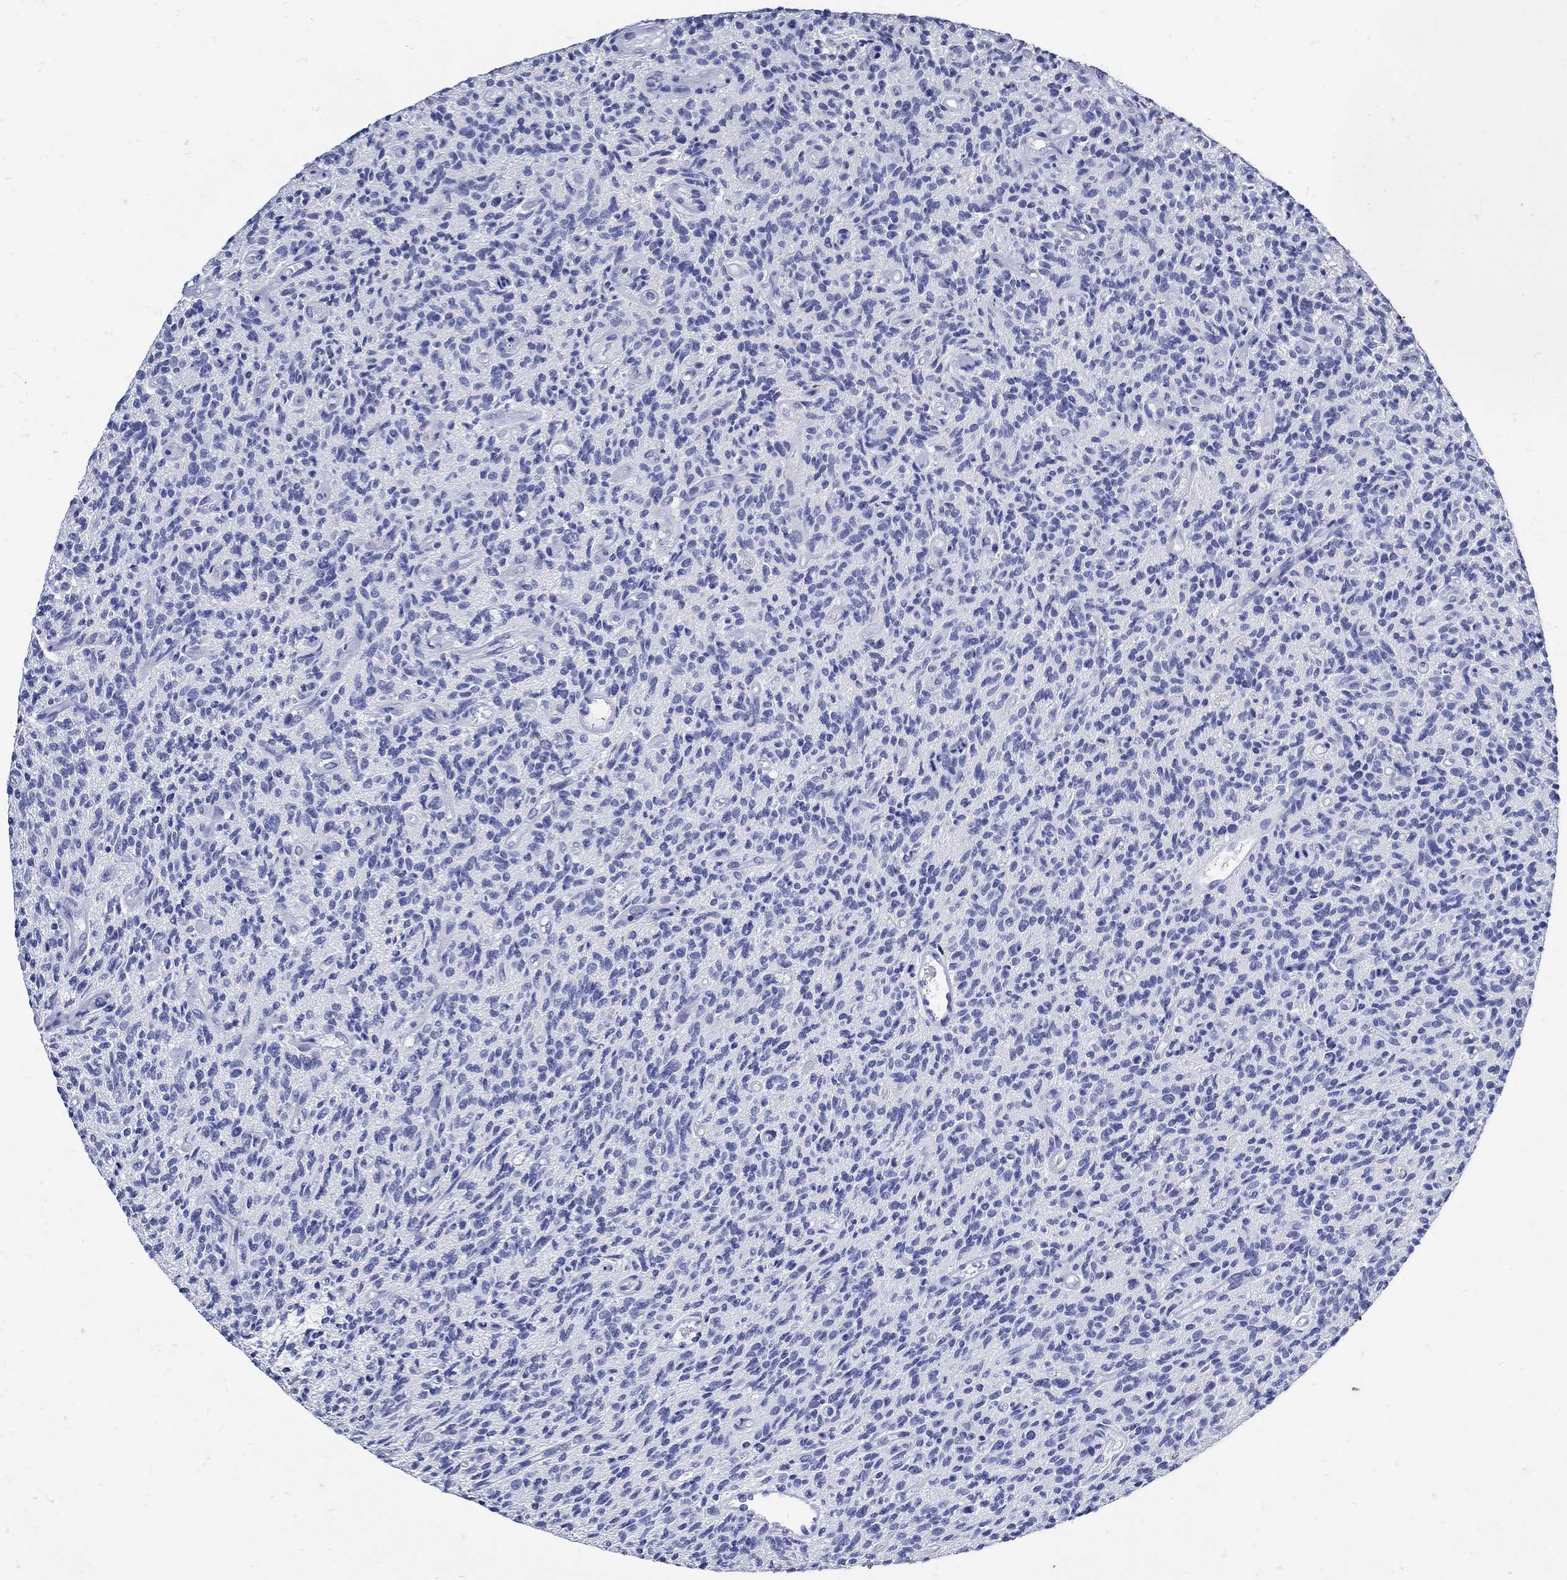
{"staining": {"intensity": "negative", "quantity": "none", "location": "none"}, "tissue": "glioma", "cell_type": "Tumor cells", "image_type": "cancer", "snomed": [{"axis": "morphology", "description": "Glioma, malignant, High grade"}, {"axis": "topography", "description": "Brain"}], "caption": "The histopathology image shows no significant staining in tumor cells of malignant high-grade glioma.", "gene": "NOS1", "patient": {"sex": "male", "age": 64}}